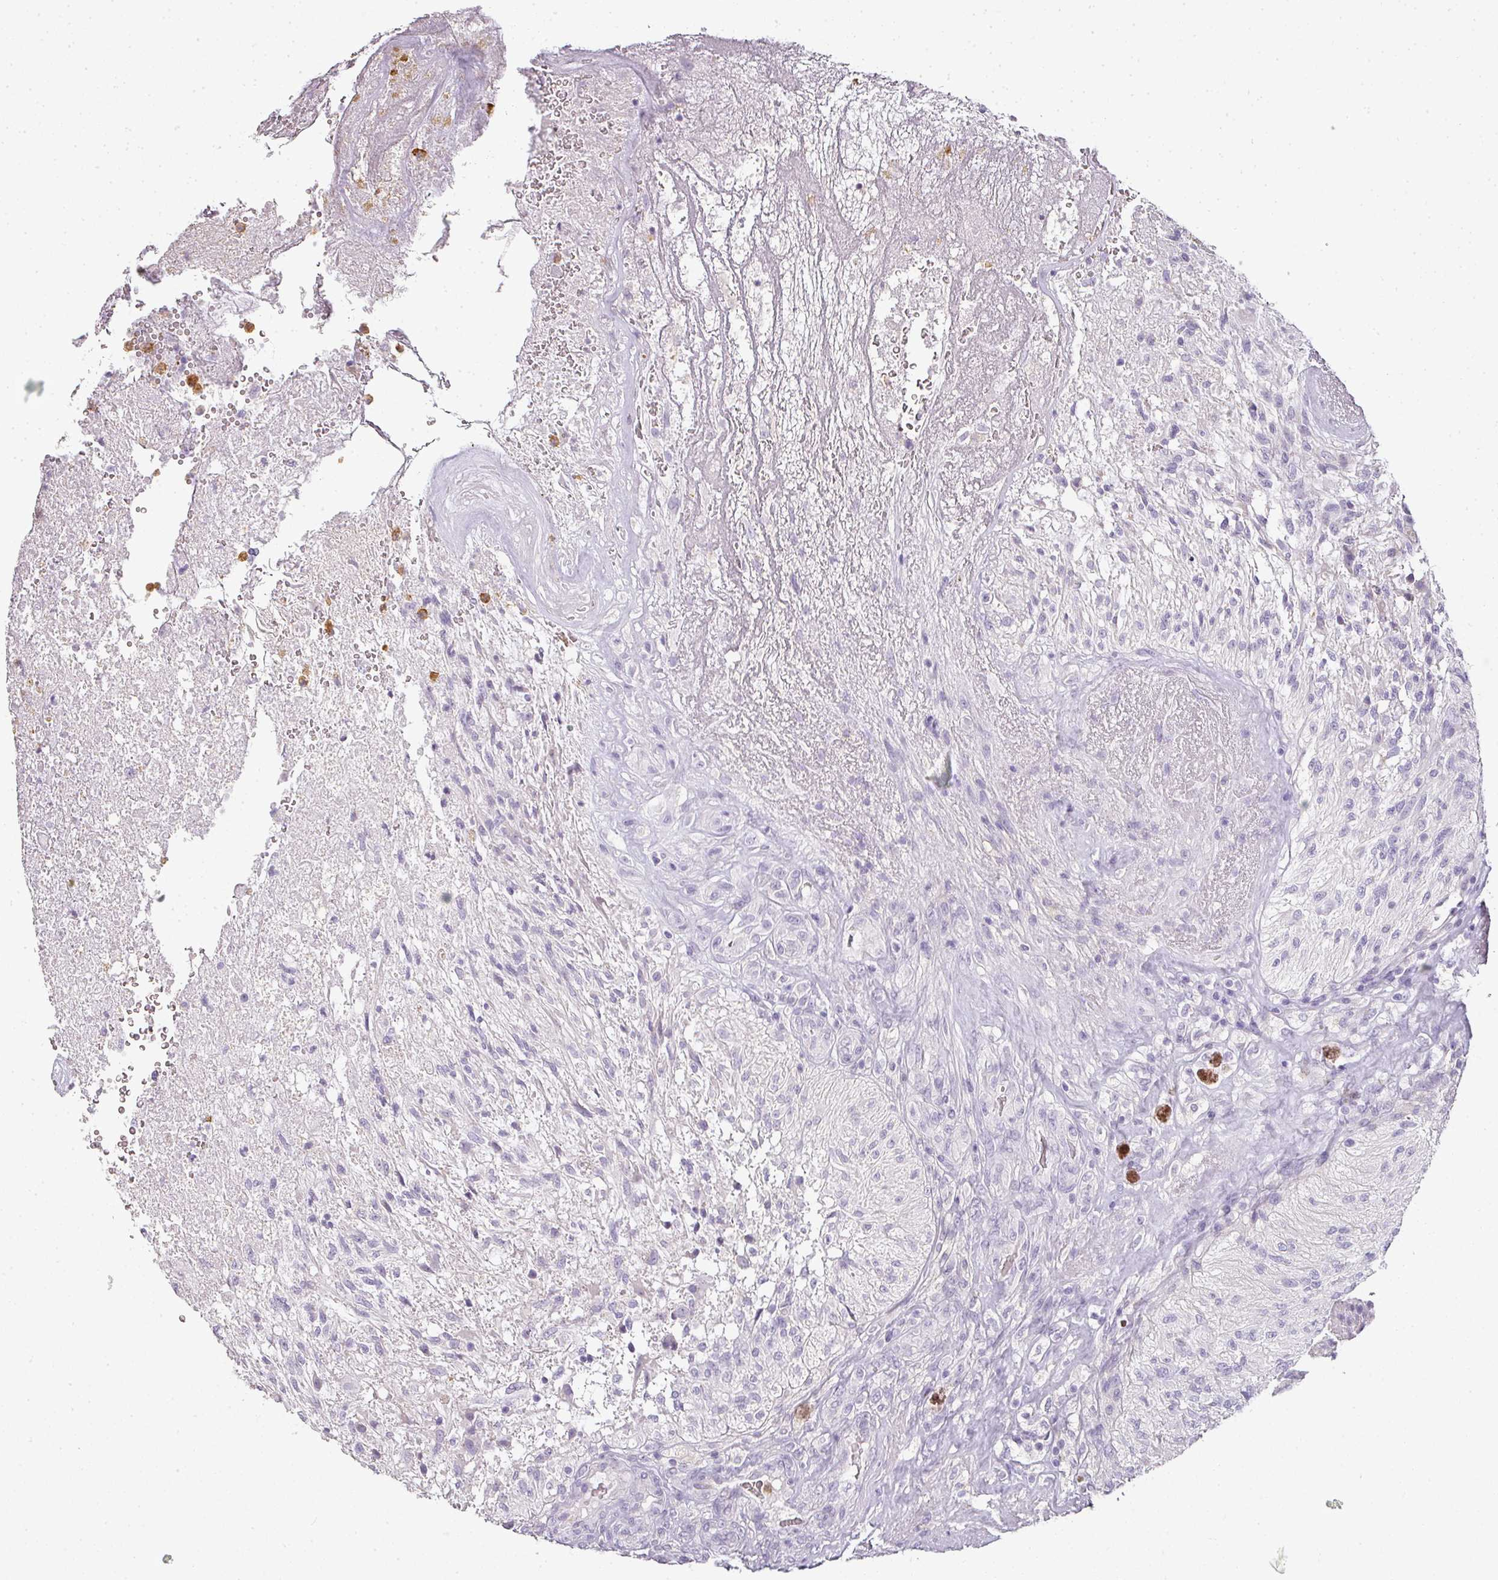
{"staining": {"intensity": "negative", "quantity": "none", "location": "none"}, "tissue": "glioma", "cell_type": "Tumor cells", "image_type": "cancer", "snomed": [{"axis": "morphology", "description": "Glioma, malignant, High grade"}, {"axis": "topography", "description": "Brain"}], "caption": "Immunohistochemistry (IHC) photomicrograph of human malignant high-grade glioma stained for a protein (brown), which reveals no expression in tumor cells.", "gene": "CAMP", "patient": {"sex": "male", "age": 56}}